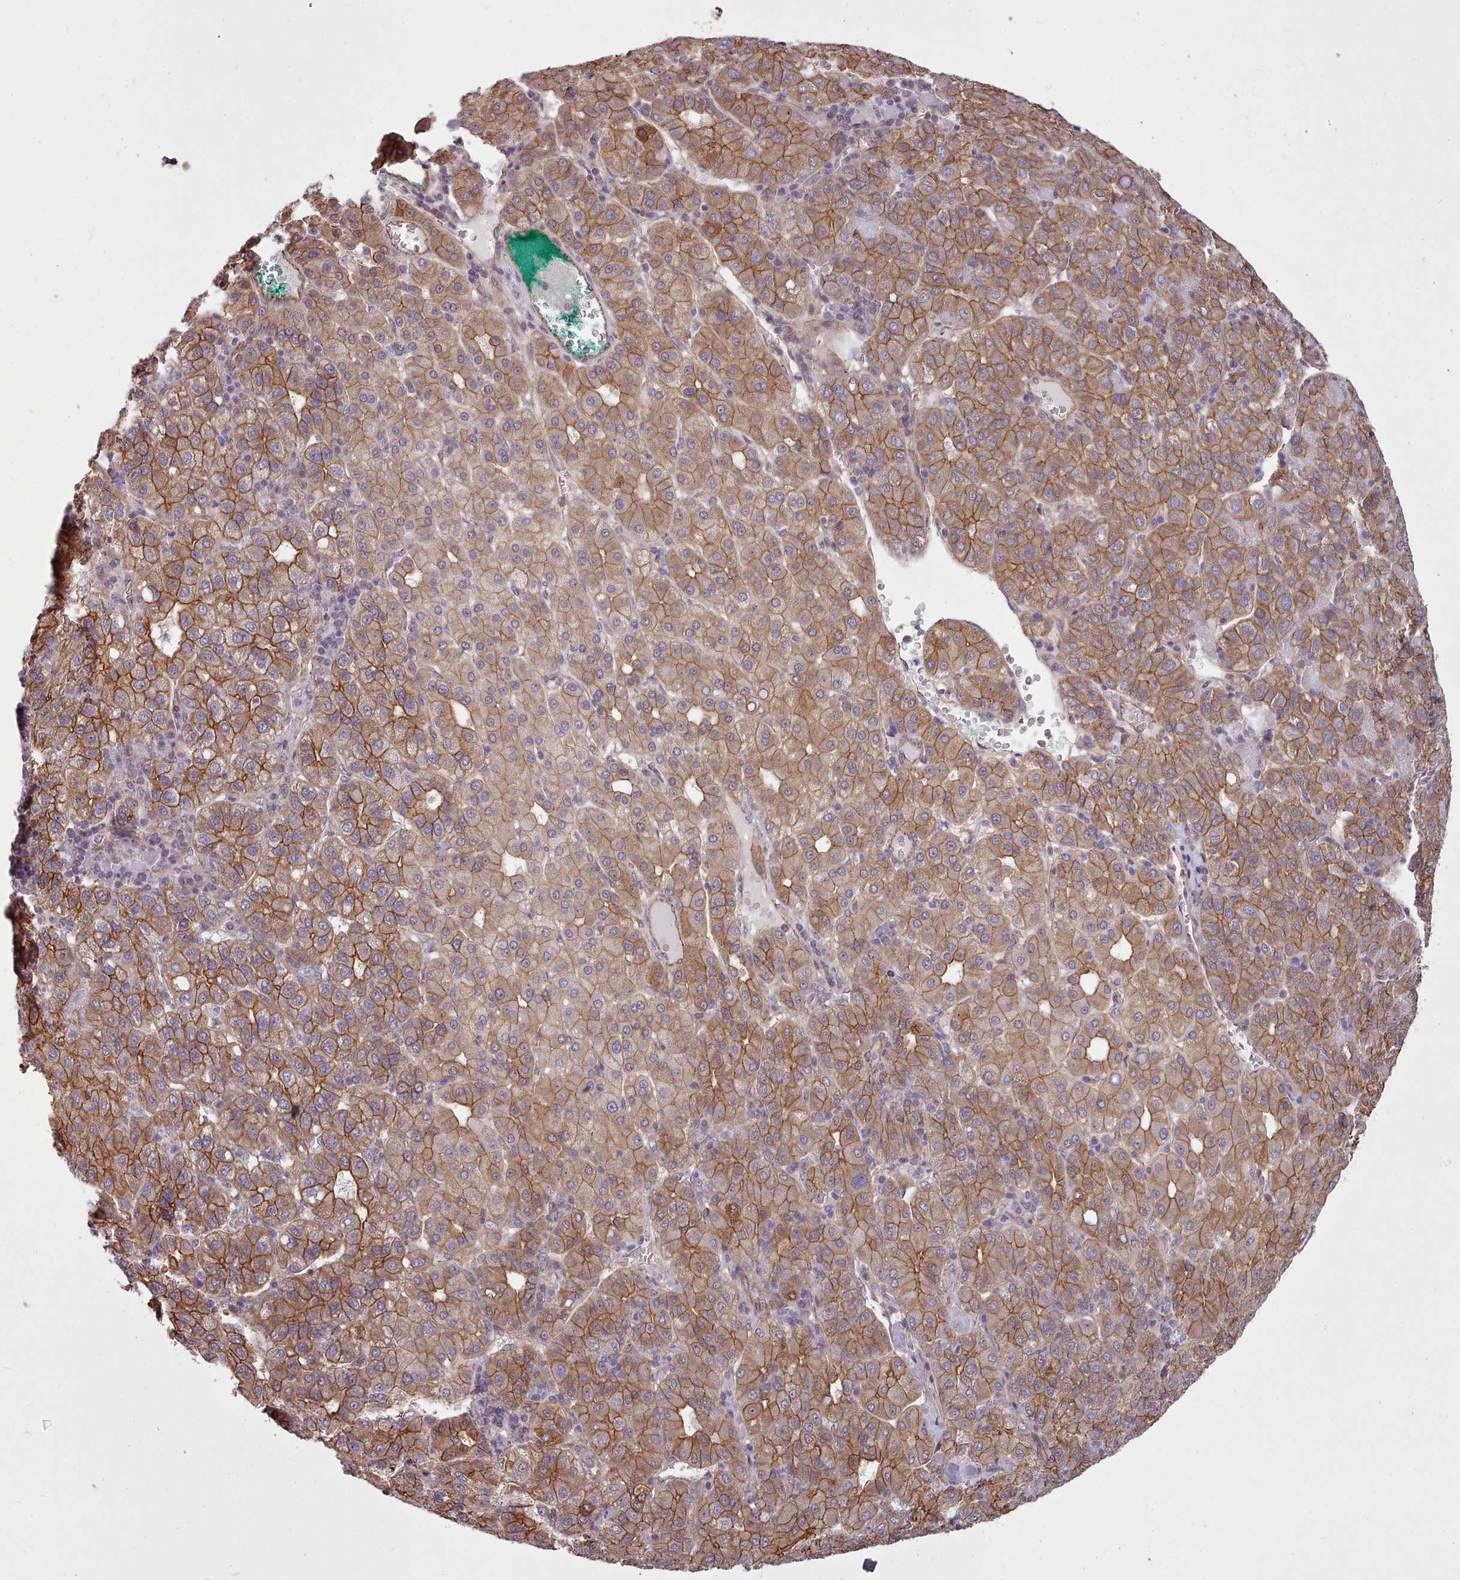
{"staining": {"intensity": "moderate", "quantity": ">75%", "location": "cytoplasmic/membranous"}, "tissue": "liver cancer", "cell_type": "Tumor cells", "image_type": "cancer", "snomed": [{"axis": "morphology", "description": "Carcinoma, Hepatocellular, NOS"}, {"axis": "topography", "description": "Liver"}], "caption": "IHC photomicrograph of neoplastic tissue: human hepatocellular carcinoma (liver) stained using immunohistochemistry demonstrates medium levels of moderate protein expression localized specifically in the cytoplasmic/membranous of tumor cells, appearing as a cytoplasmic/membranous brown color.", "gene": "MRPL46", "patient": {"sex": "male", "age": 65}}